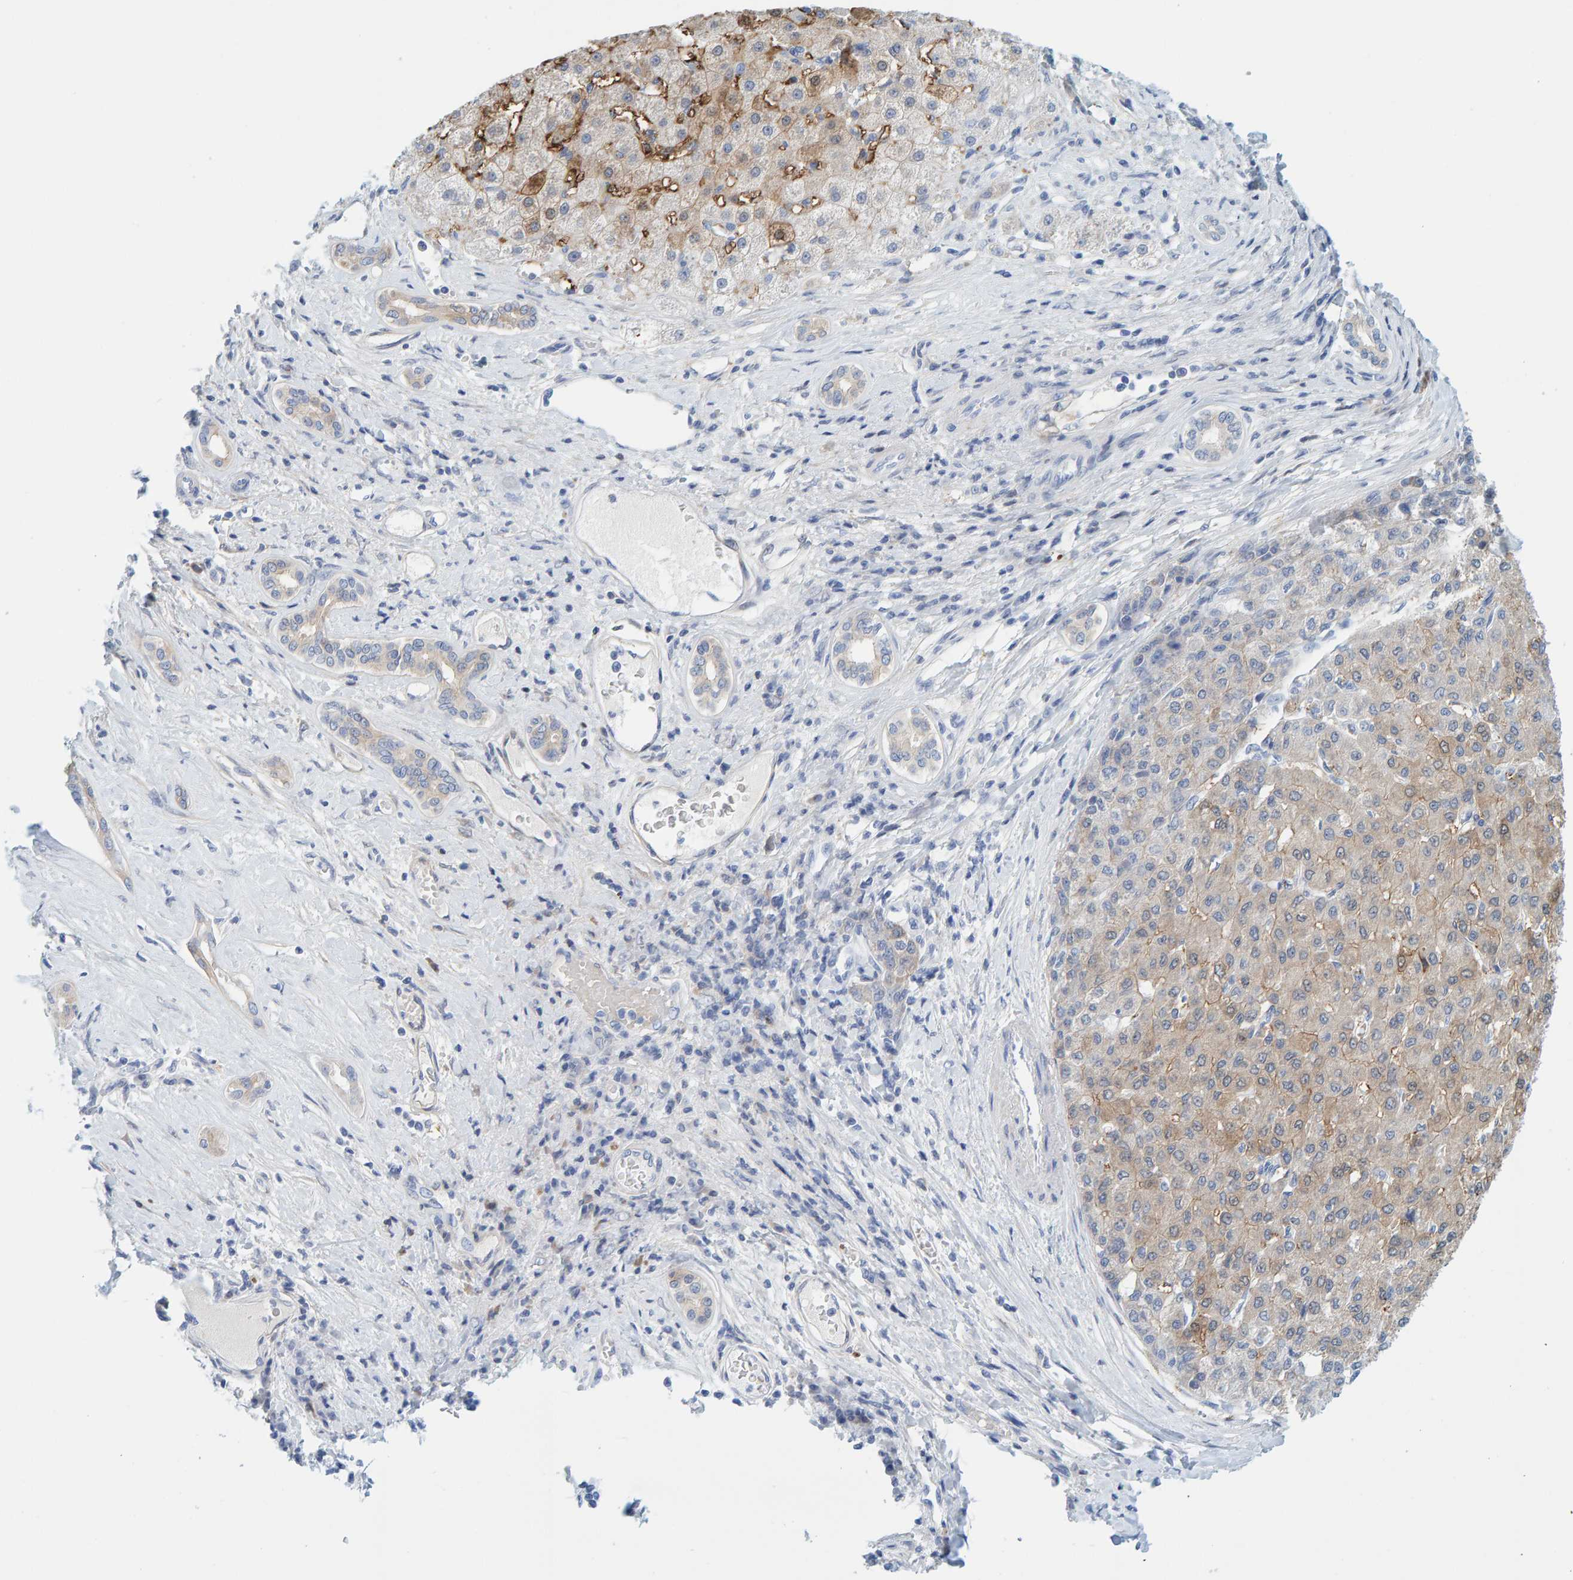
{"staining": {"intensity": "weak", "quantity": ">75%", "location": "cytoplasmic/membranous"}, "tissue": "liver cancer", "cell_type": "Tumor cells", "image_type": "cancer", "snomed": [{"axis": "morphology", "description": "Carcinoma, Hepatocellular, NOS"}, {"axis": "topography", "description": "Liver"}], "caption": "Brown immunohistochemical staining in liver cancer (hepatocellular carcinoma) demonstrates weak cytoplasmic/membranous positivity in about >75% of tumor cells.", "gene": "KLHL11", "patient": {"sex": "male", "age": 65}}